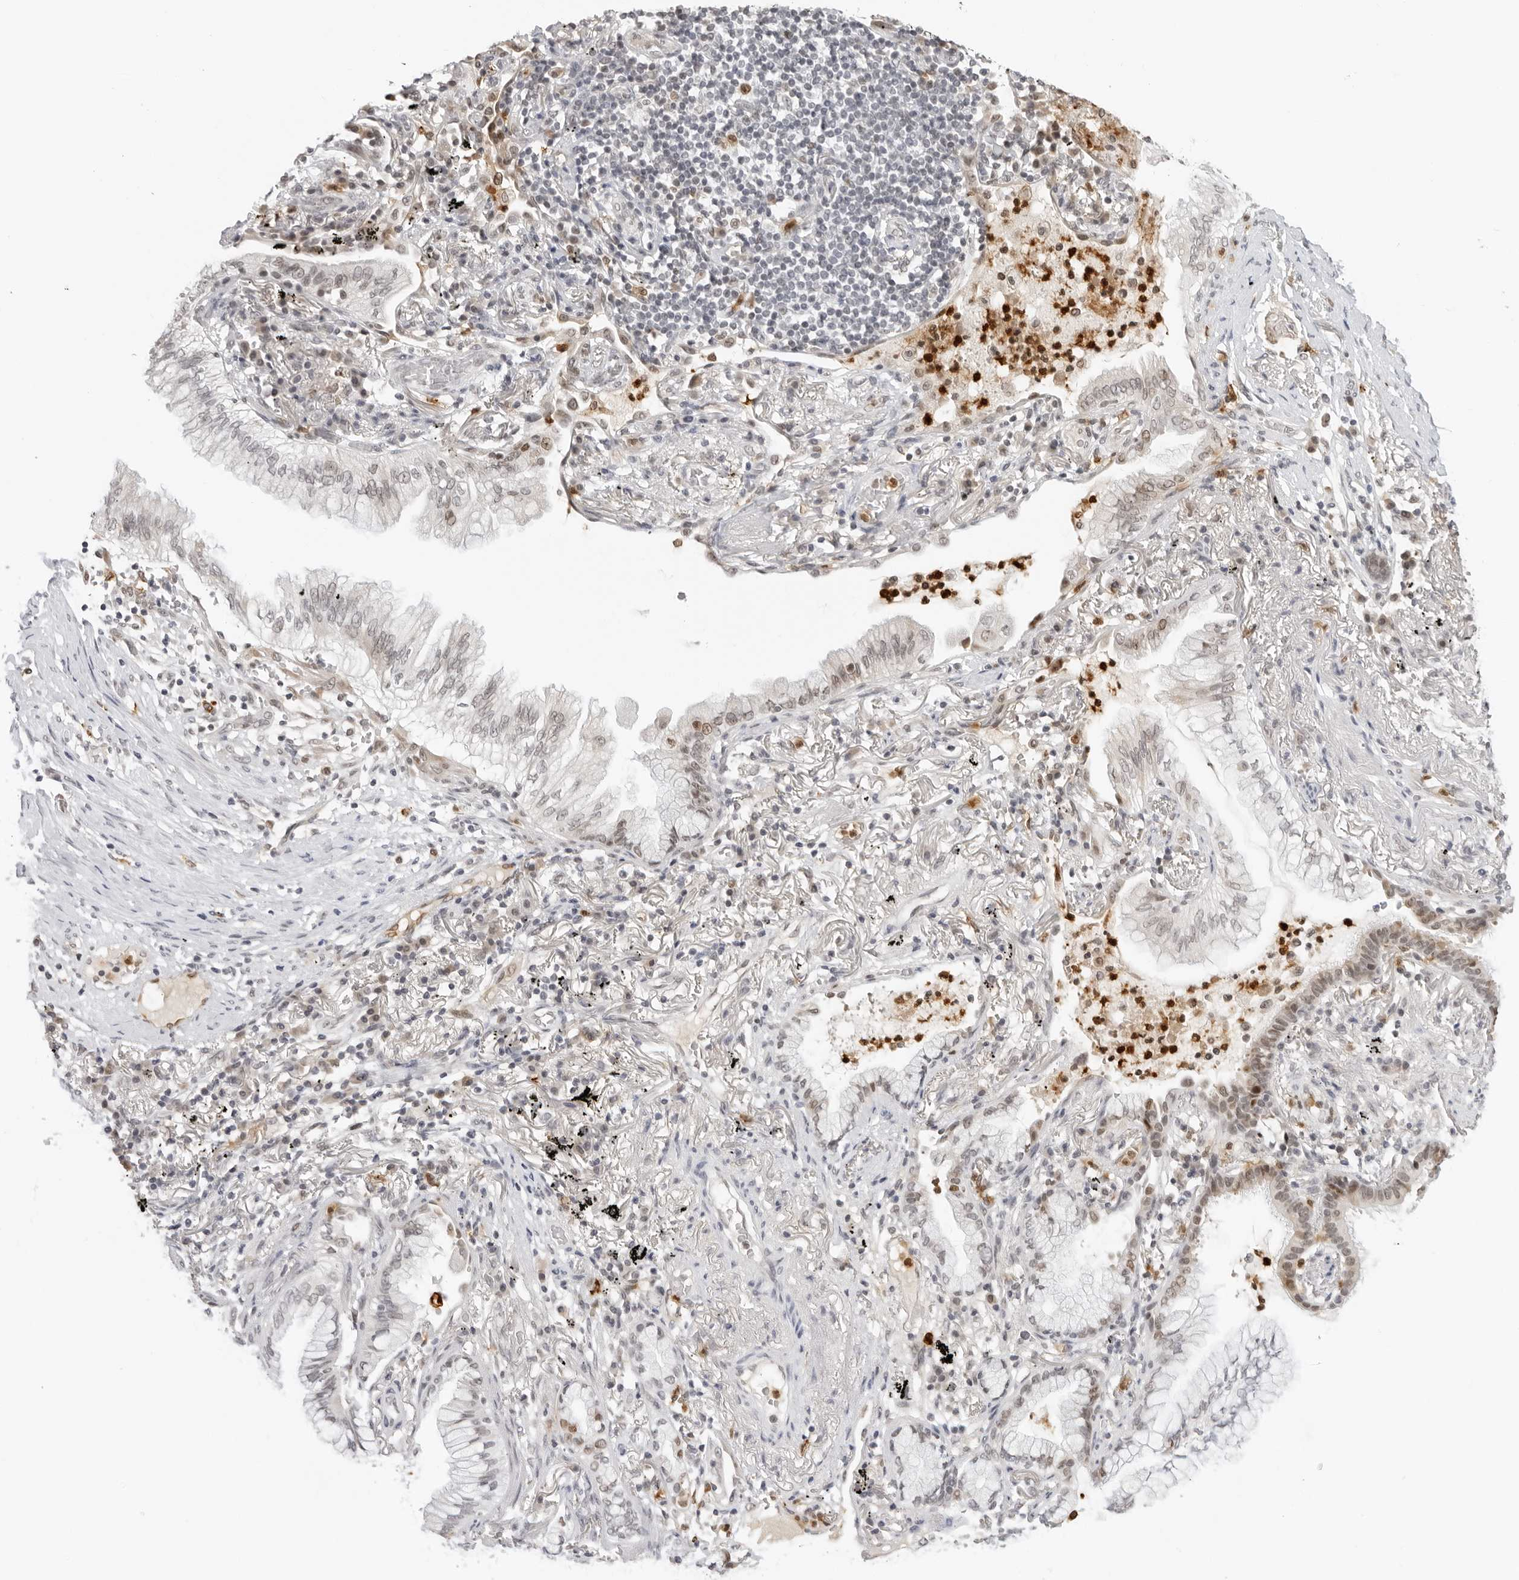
{"staining": {"intensity": "moderate", "quantity": "25%-75%", "location": "nuclear"}, "tissue": "lung cancer", "cell_type": "Tumor cells", "image_type": "cancer", "snomed": [{"axis": "morphology", "description": "Adenocarcinoma, NOS"}, {"axis": "topography", "description": "Lung"}], "caption": "IHC of human lung cancer (adenocarcinoma) demonstrates medium levels of moderate nuclear positivity in approximately 25%-75% of tumor cells.", "gene": "MSH6", "patient": {"sex": "female", "age": 70}}